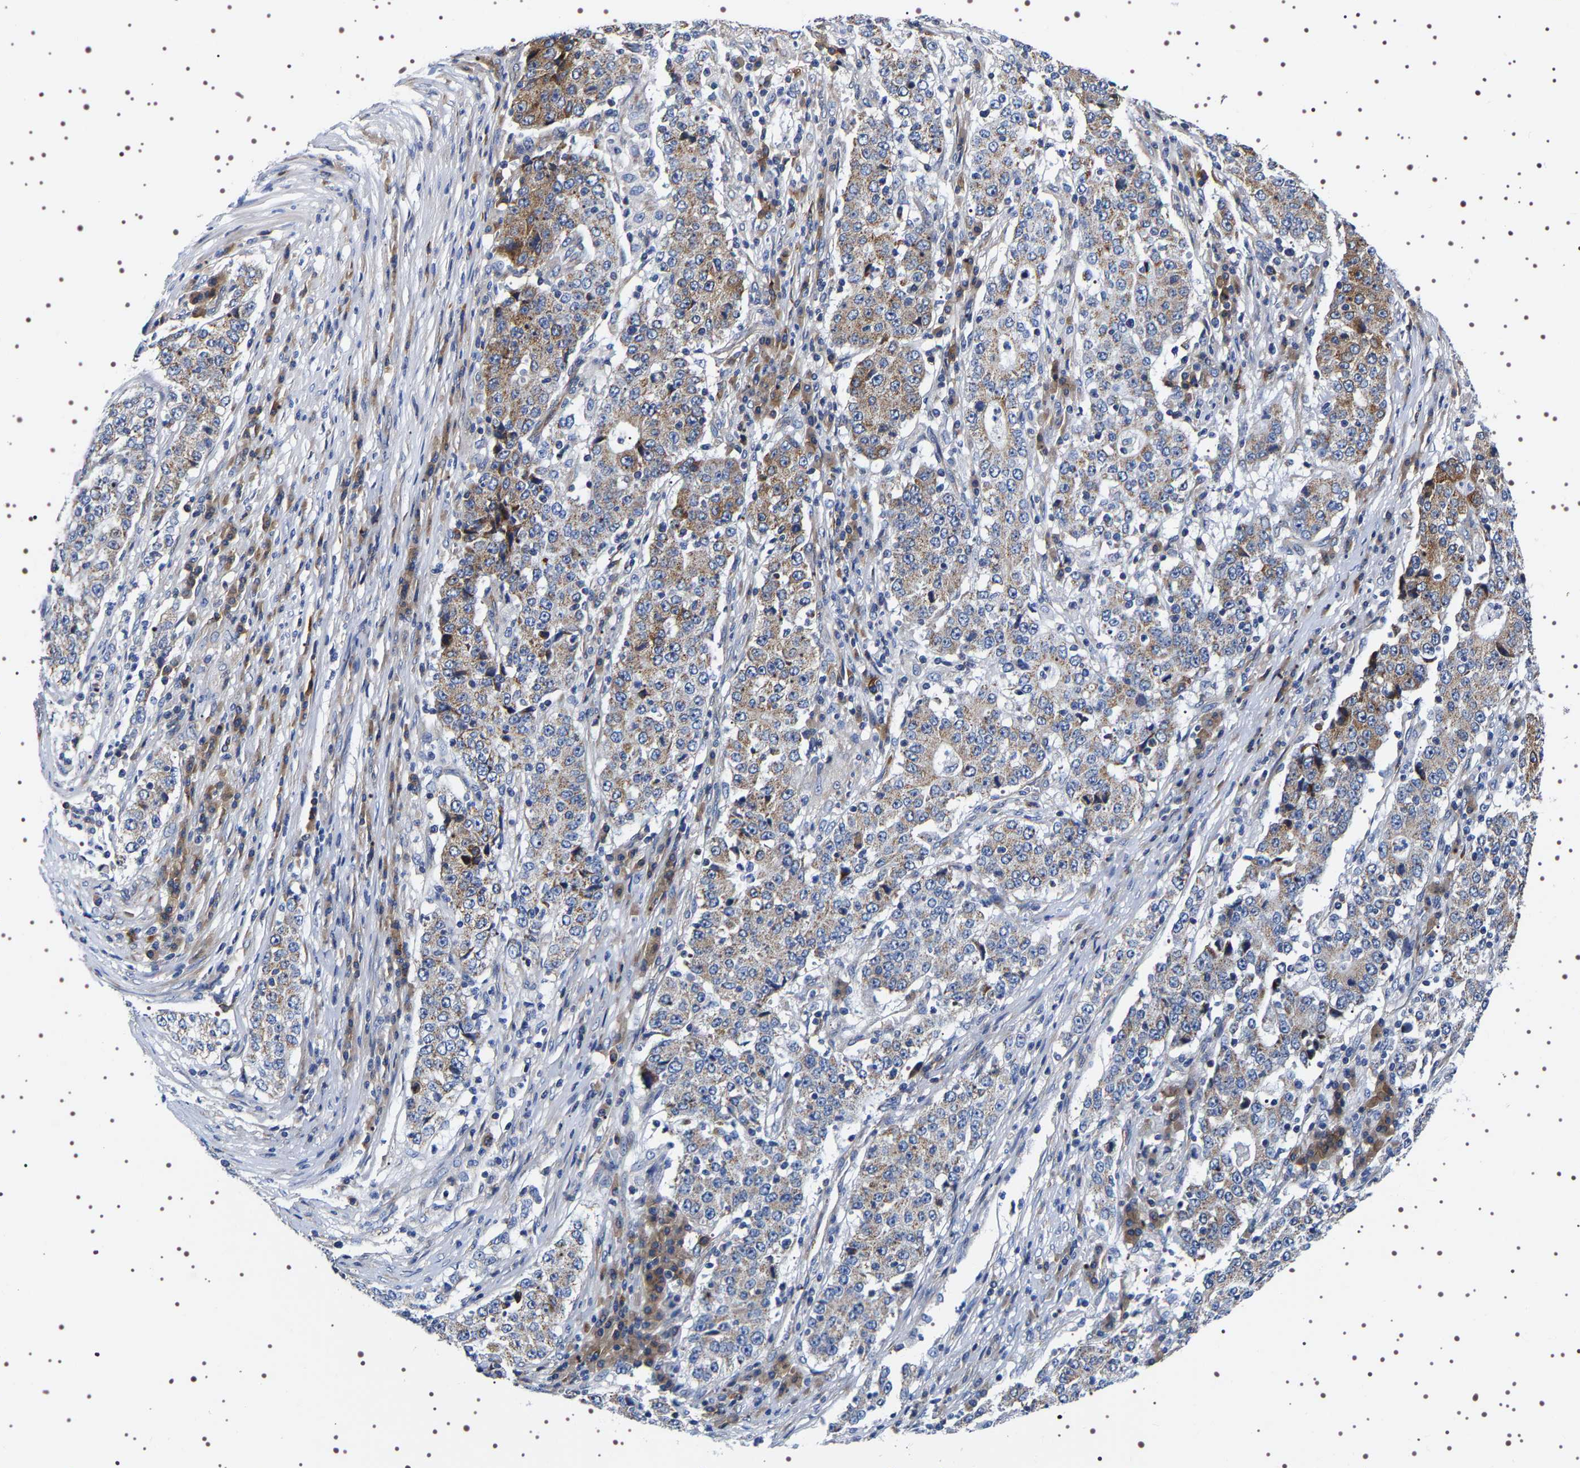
{"staining": {"intensity": "moderate", "quantity": "25%-75%", "location": "cytoplasmic/membranous"}, "tissue": "stomach cancer", "cell_type": "Tumor cells", "image_type": "cancer", "snomed": [{"axis": "morphology", "description": "Adenocarcinoma, NOS"}, {"axis": "topography", "description": "Stomach"}], "caption": "Brown immunohistochemical staining in human stomach cancer reveals moderate cytoplasmic/membranous positivity in about 25%-75% of tumor cells.", "gene": "SQLE", "patient": {"sex": "male", "age": 59}}